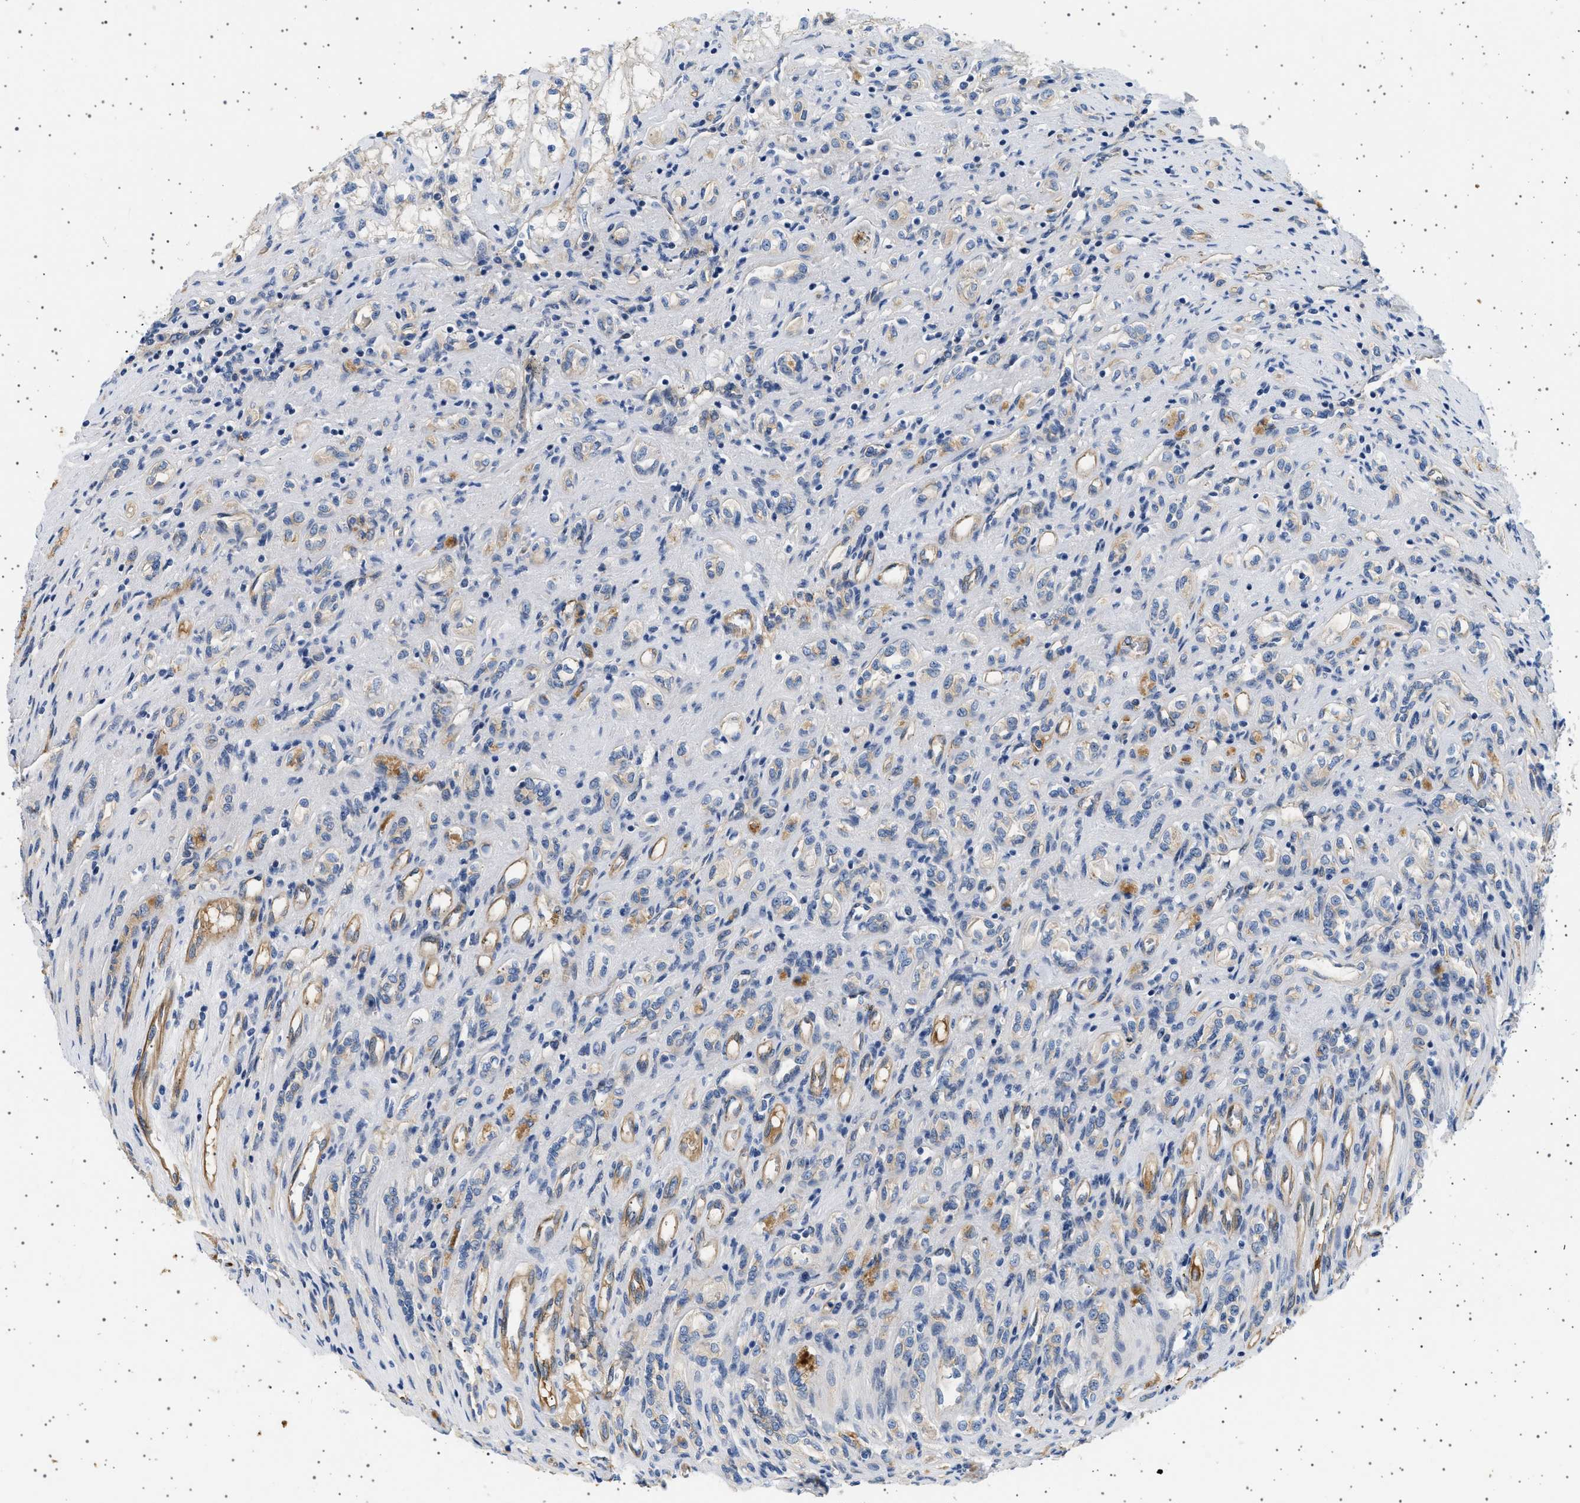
{"staining": {"intensity": "weak", "quantity": "<25%", "location": "cytoplasmic/membranous"}, "tissue": "renal cancer", "cell_type": "Tumor cells", "image_type": "cancer", "snomed": [{"axis": "morphology", "description": "Adenocarcinoma, NOS"}, {"axis": "topography", "description": "Kidney"}], "caption": "Immunohistochemistry photomicrograph of neoplastic tissue: human renal adenocarcinoma stained with DAB (3,3'-diaminobenzidine) shows no significant protein positivity in tumor cells.", "gene": "PLPP6", "patient": {"sex": "female", "age": 70}}